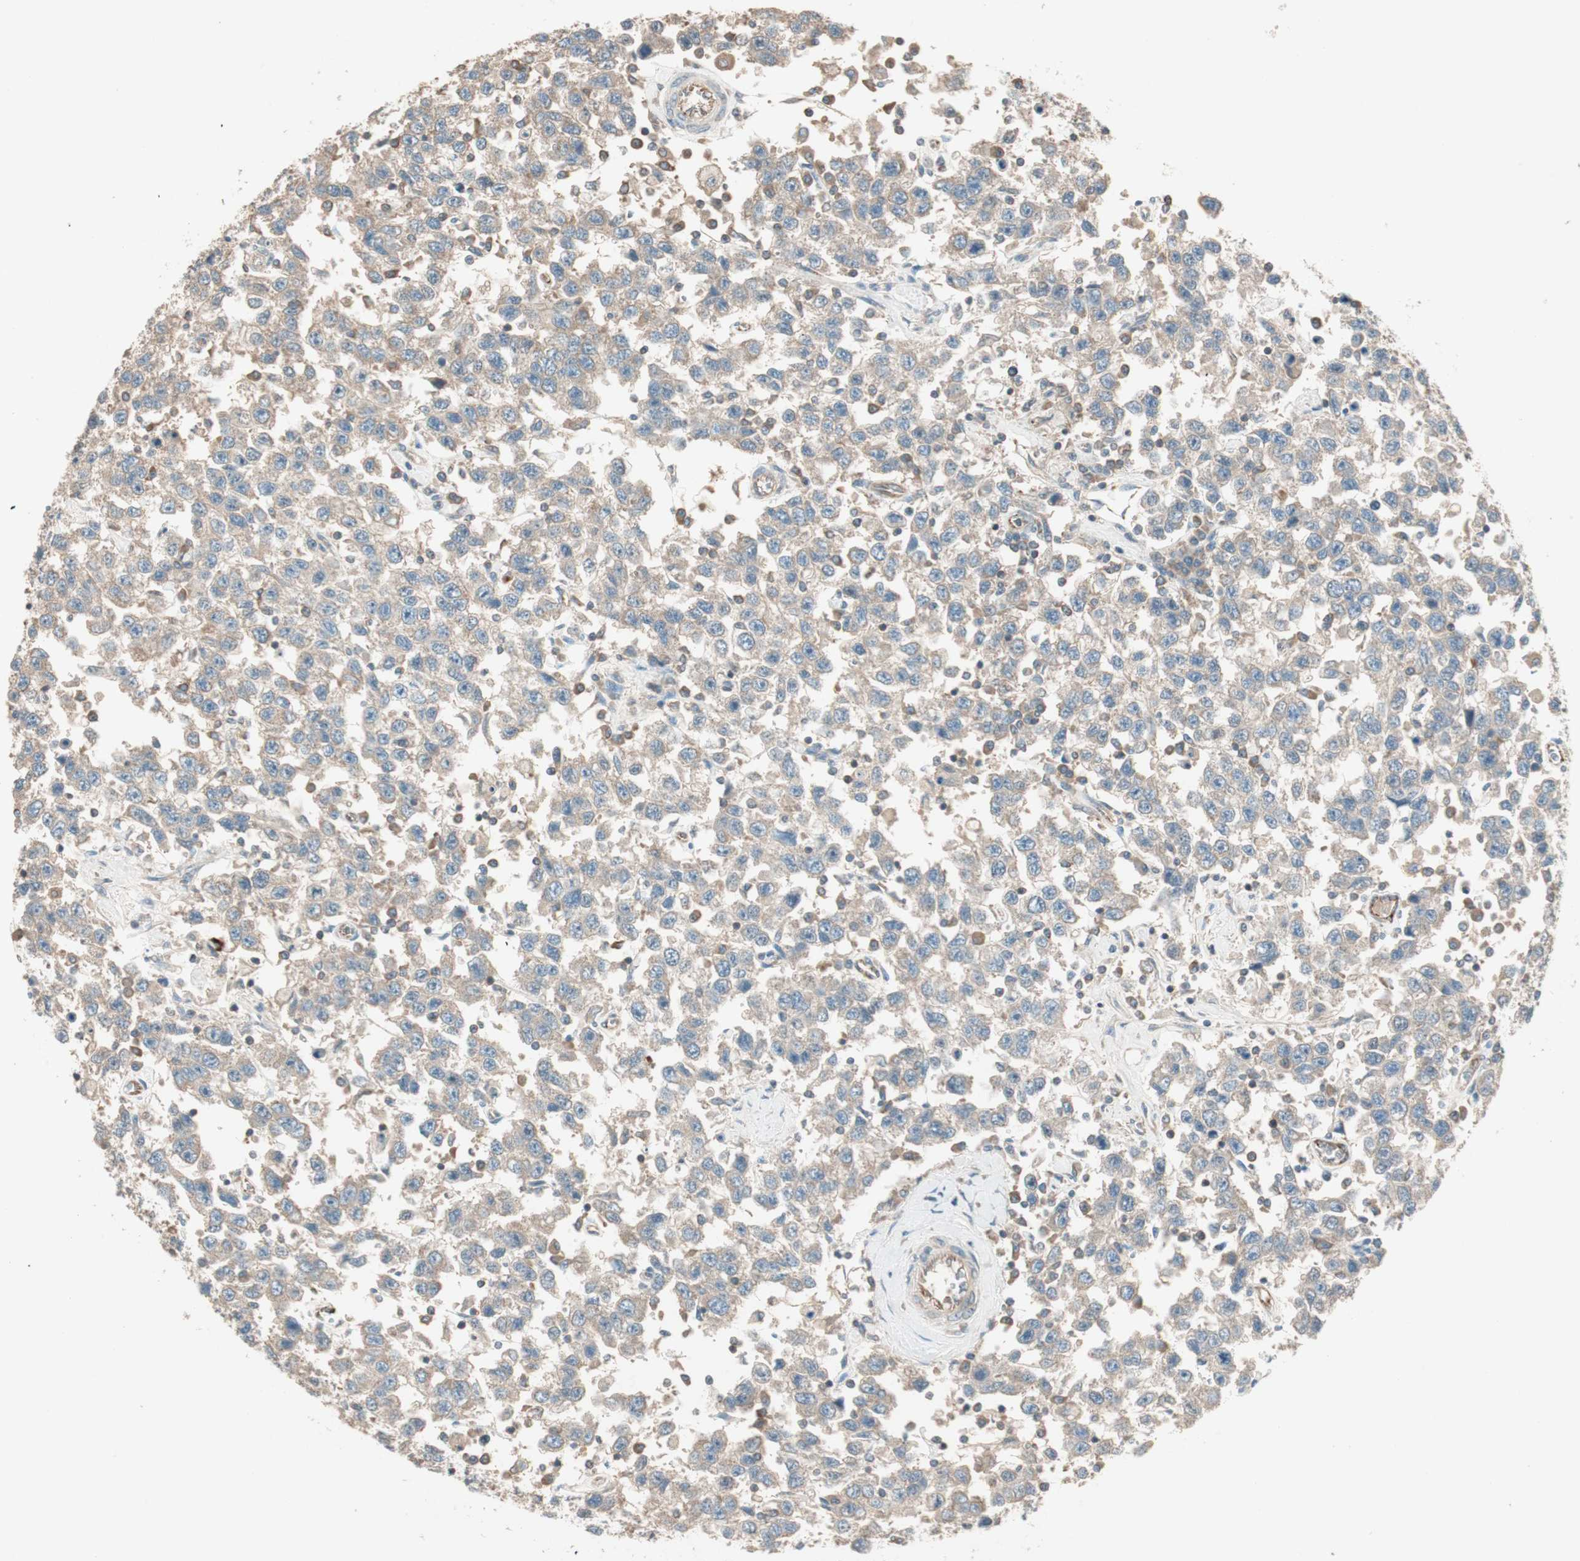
{"staining": {"intensity": "moderate", "quantity": ">75%", "location": "cytoplasmic/membranous"}, "tissue": "testis cancer", "cell_type": "Tumor cells", "image_type": "cancer", "snomed": [{"axis": "morphology", "description": "Seminoma, NOS"}, {"axis": "topography", "description": "Testis"}], "caption": "Immunohistochemistry (IHC) of human testis cancer reveals medium levels of moderate cytoplasmic/membranous positivity in about >75% of tumor cells. Immunohistochemistry (IHC) stains the protein in brown and the nuclei are stained blue.", "gene": "CC2D1A", "patient": {"sex": "male", "age": 41}}